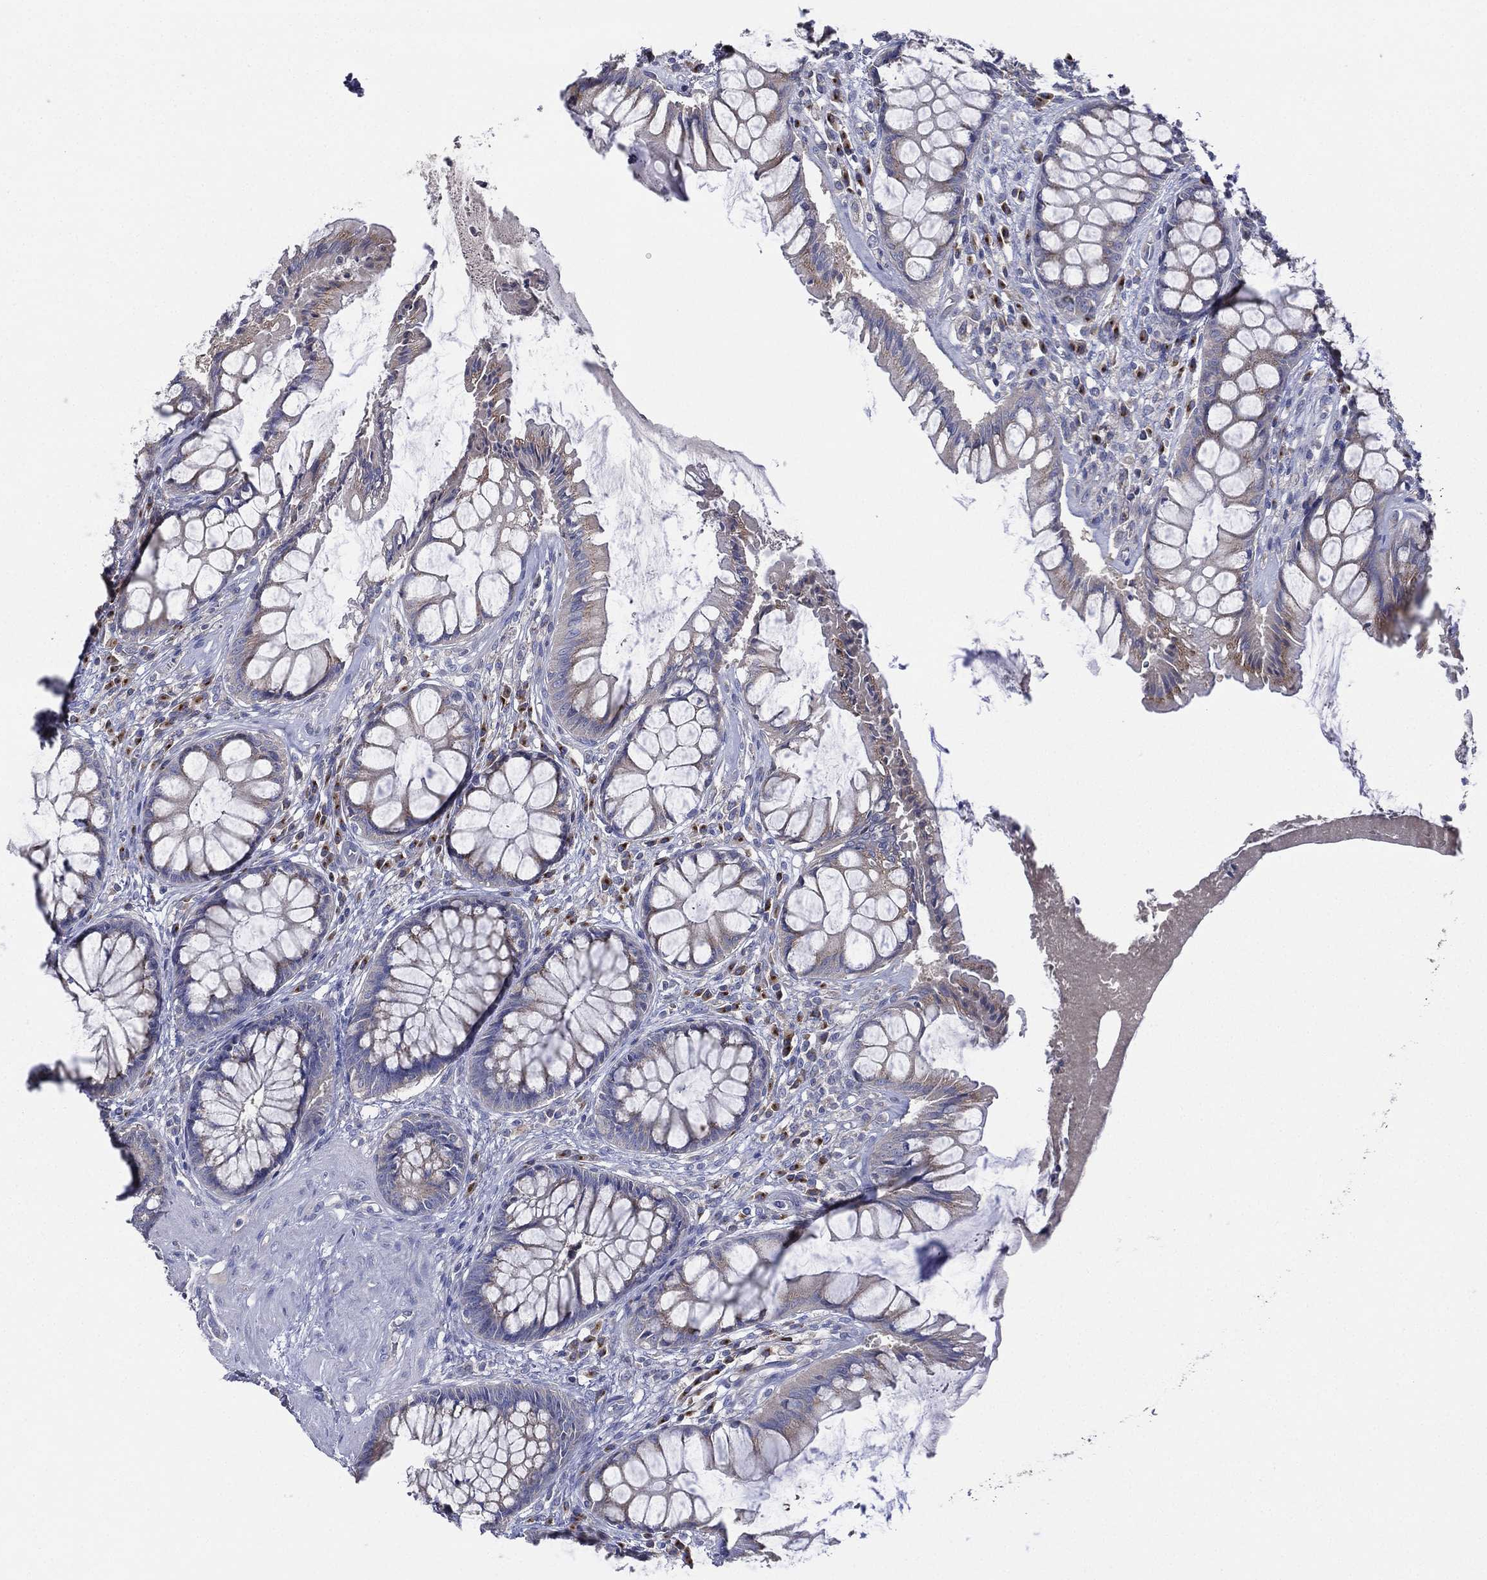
{"staining": {"intensity": "weak", "quantity": "<25%", "location": "cytoplasmic/membranous"}, "tissue": "rectum", "cell_type": "Glandular cells", "image_type": "normal", "snomed": [{"axis": "morphology", "description": "Normal tissue, NOS"}, {"axis": "topography", "description": "Rectum"}], "caption": "This micrograph is of unremarkable rectum stained with immunohistochemistry (IHC) to label a protein in brown with the nuclei are counter-stained blue. There is no expression in glandular cells. Brightfield microscopy of immunohistochemistry (IHC) stained with DAB (3,3'-diaminobenzidine) (brown) and hematoxylin (blue), captured at high magnification.", "gene": "ATP8A2", "patient": {"sex": "female", "age": 58}}